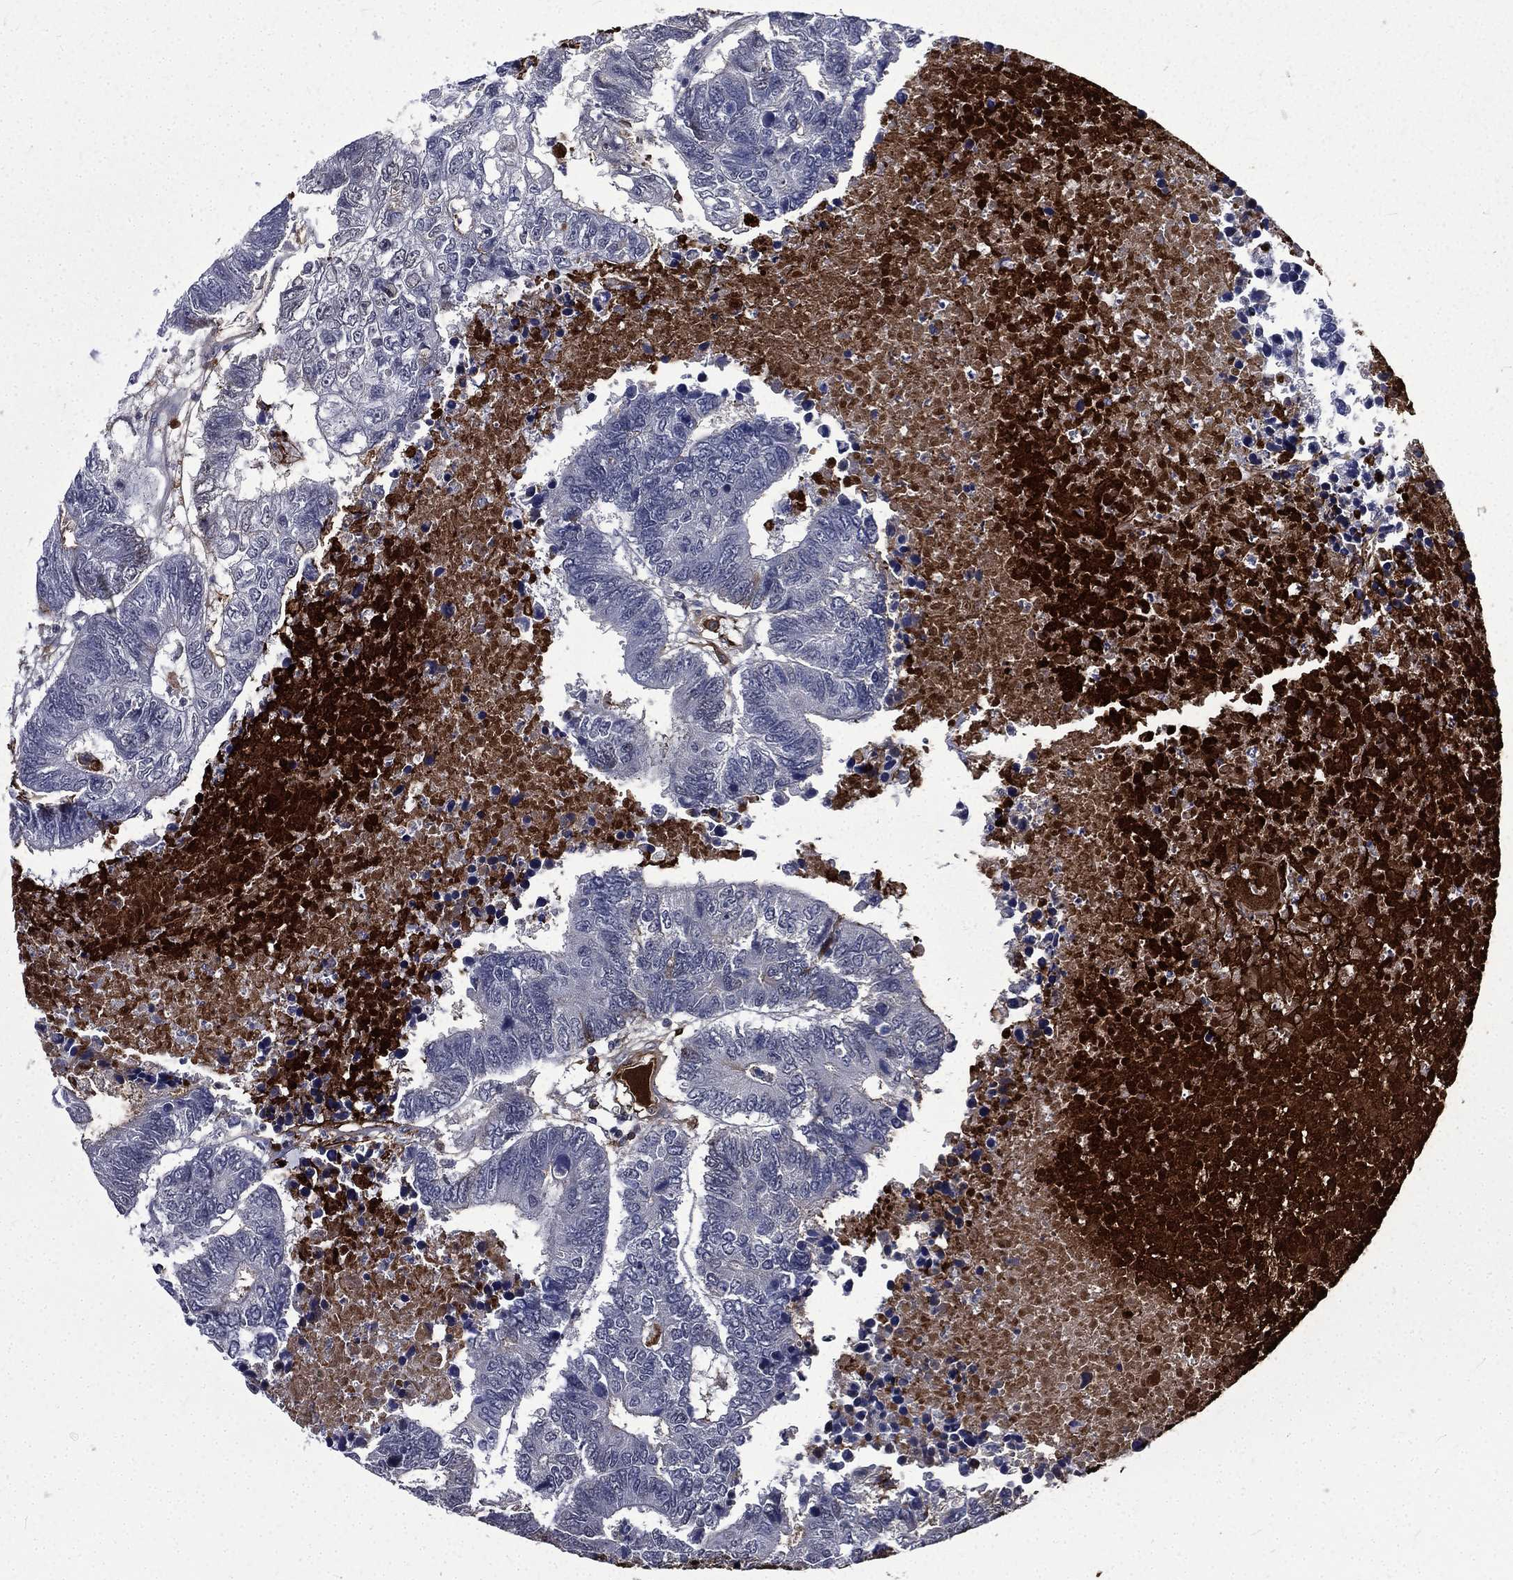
{"staining": {"intensity": "negative", "quantity": "none", "location": "none"}, "tissue": "colorectal cancer", "cell_type": "Tumor cells", "image_type": "cancer", "snomed": [{"axis": "morphology", "description": "Adenocarcinoma, NOS"}, {"axis": "topography", "description": "Colon"}], "caption": "Immunohistochemistry micrograph of colorectal cancer stained for a protein (brown), which exhibits no expression in tumor cells.", "gene": "FGG", "patient": {"sex": "female", "age": 48}}